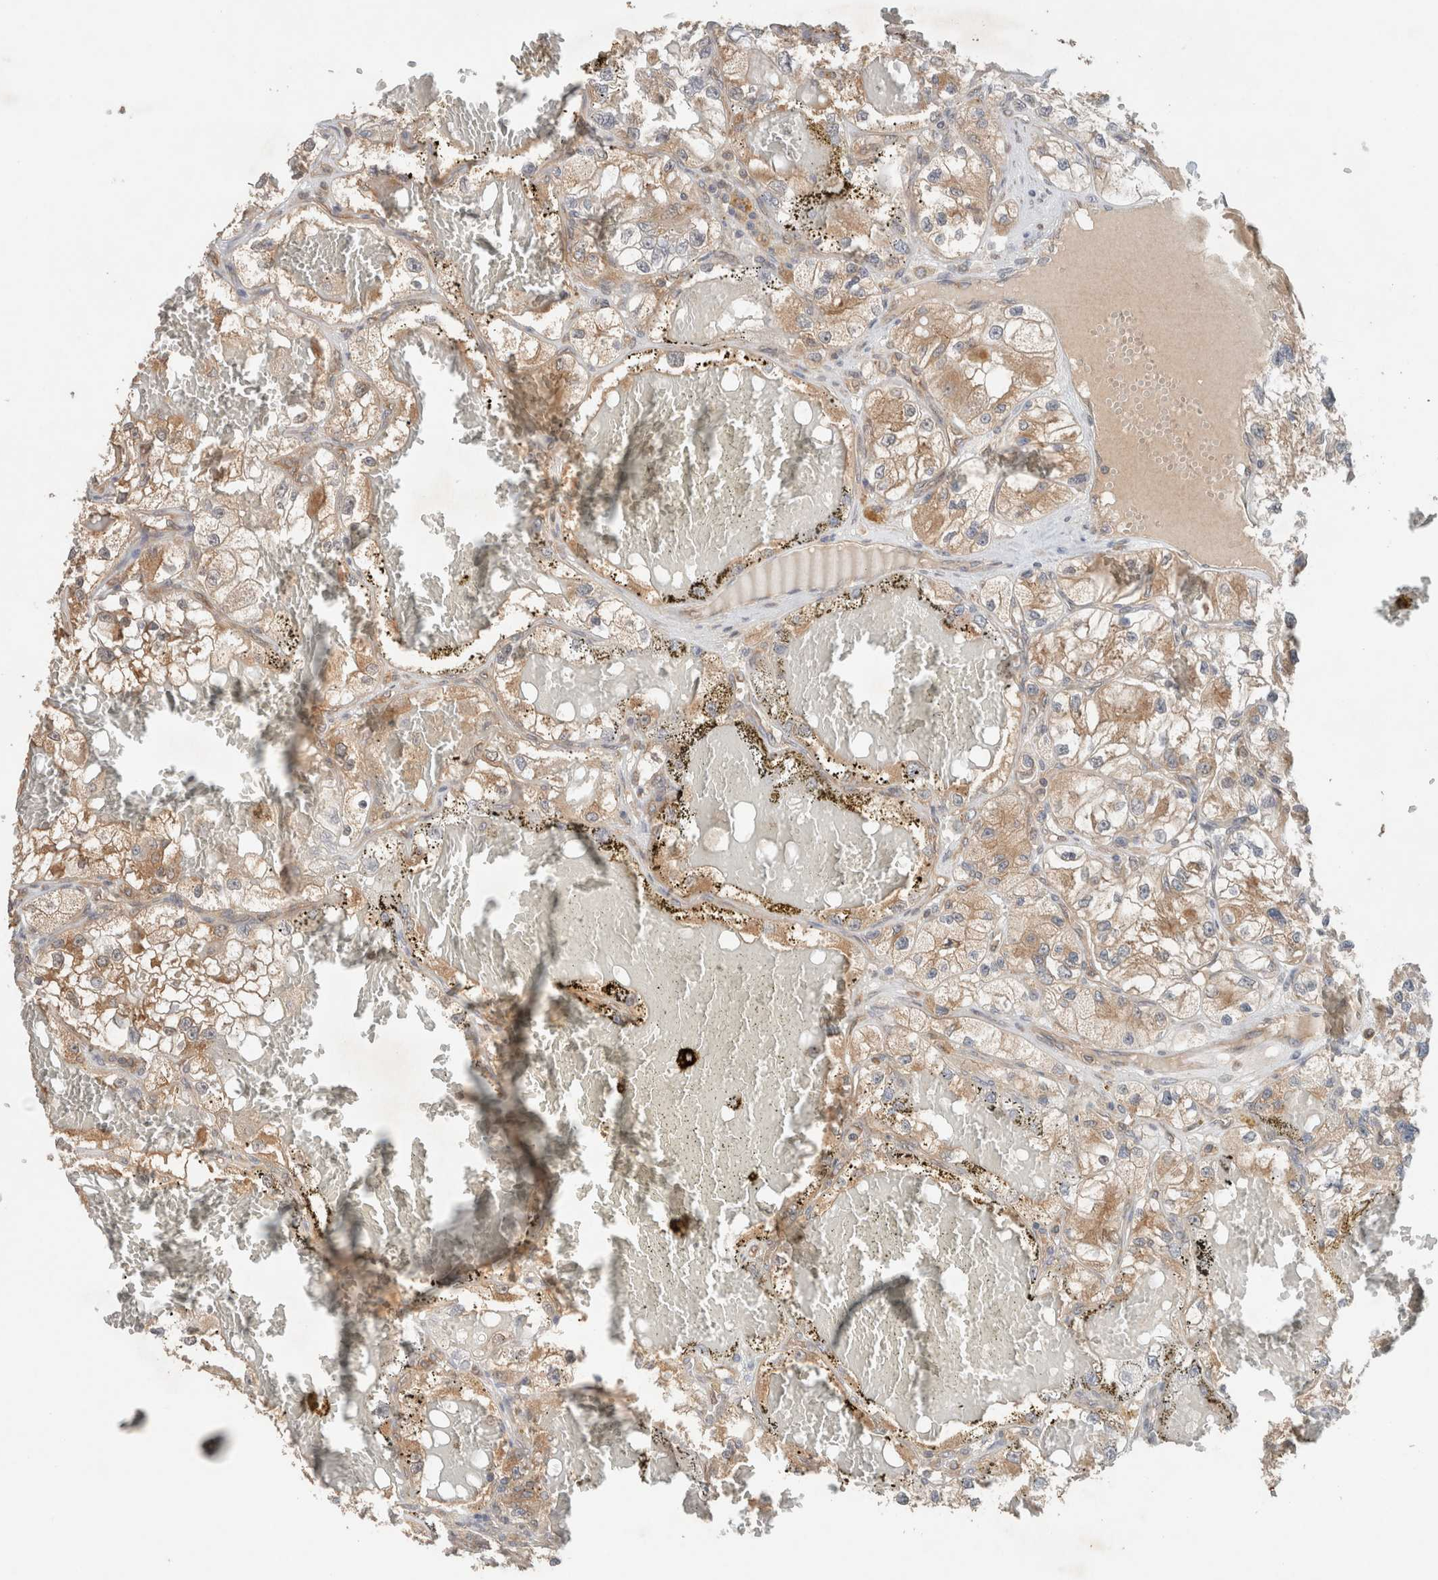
{"staining": {"intensity": "moderate", "quantity": ">75%", "location": "cytoplasmic/membranous"}, "tissue": "renal cancer", "cell_type": "Tumor cells", "image_type": "cancer", "snomed": [{"axis": "morphology", "description": "Adenocarcinoma, NOS"}, {"axis": "topography", "description": "Kidney"}], "caption": "Tumor cells demonstrate moderate cytoplasmic/membranous staining in approximately >75% of cells in renal adenocarcinoma.", "gene": "ARFGEF2", "patient": {"sex": "female", "age": 57}}